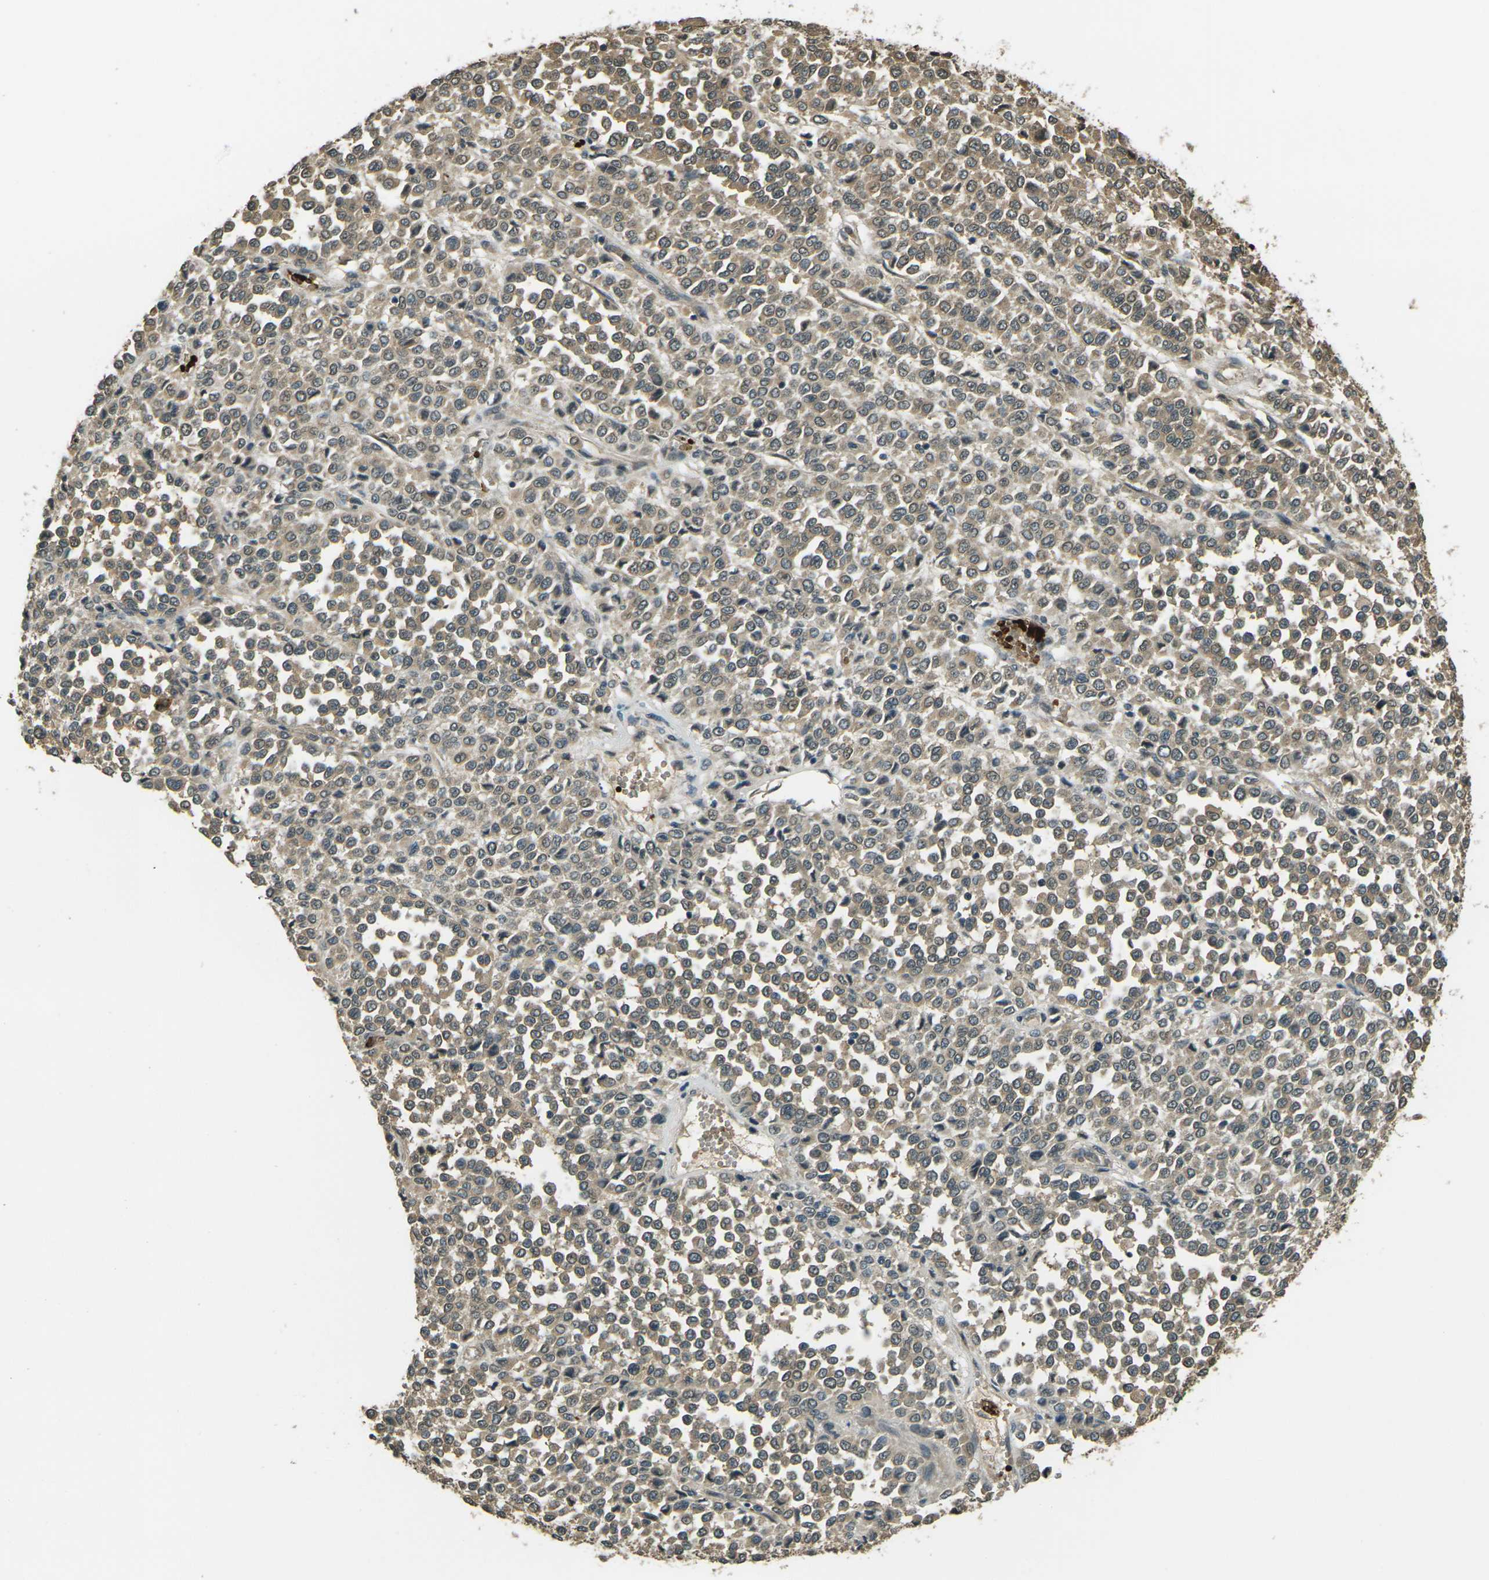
{"staining": {"intensity": "weak", "quantity": ">75%", "location": "cytoplasmic/membranous"}, "tissue": "melanoma", "cell_type": "Tumor cells", "image_type": "cancer", "snomed": [{"axis": "morphology", "description": "Malignant melanoma, Metastatic site"}, {"axis": "topography", "description": "Pancreas"}], "caption": "Human melanoma stained with a protein marker exhibits weak staining in tumor cells.", "gene": "TOR1A", "patient": {"sex": "female", "age": 30}}